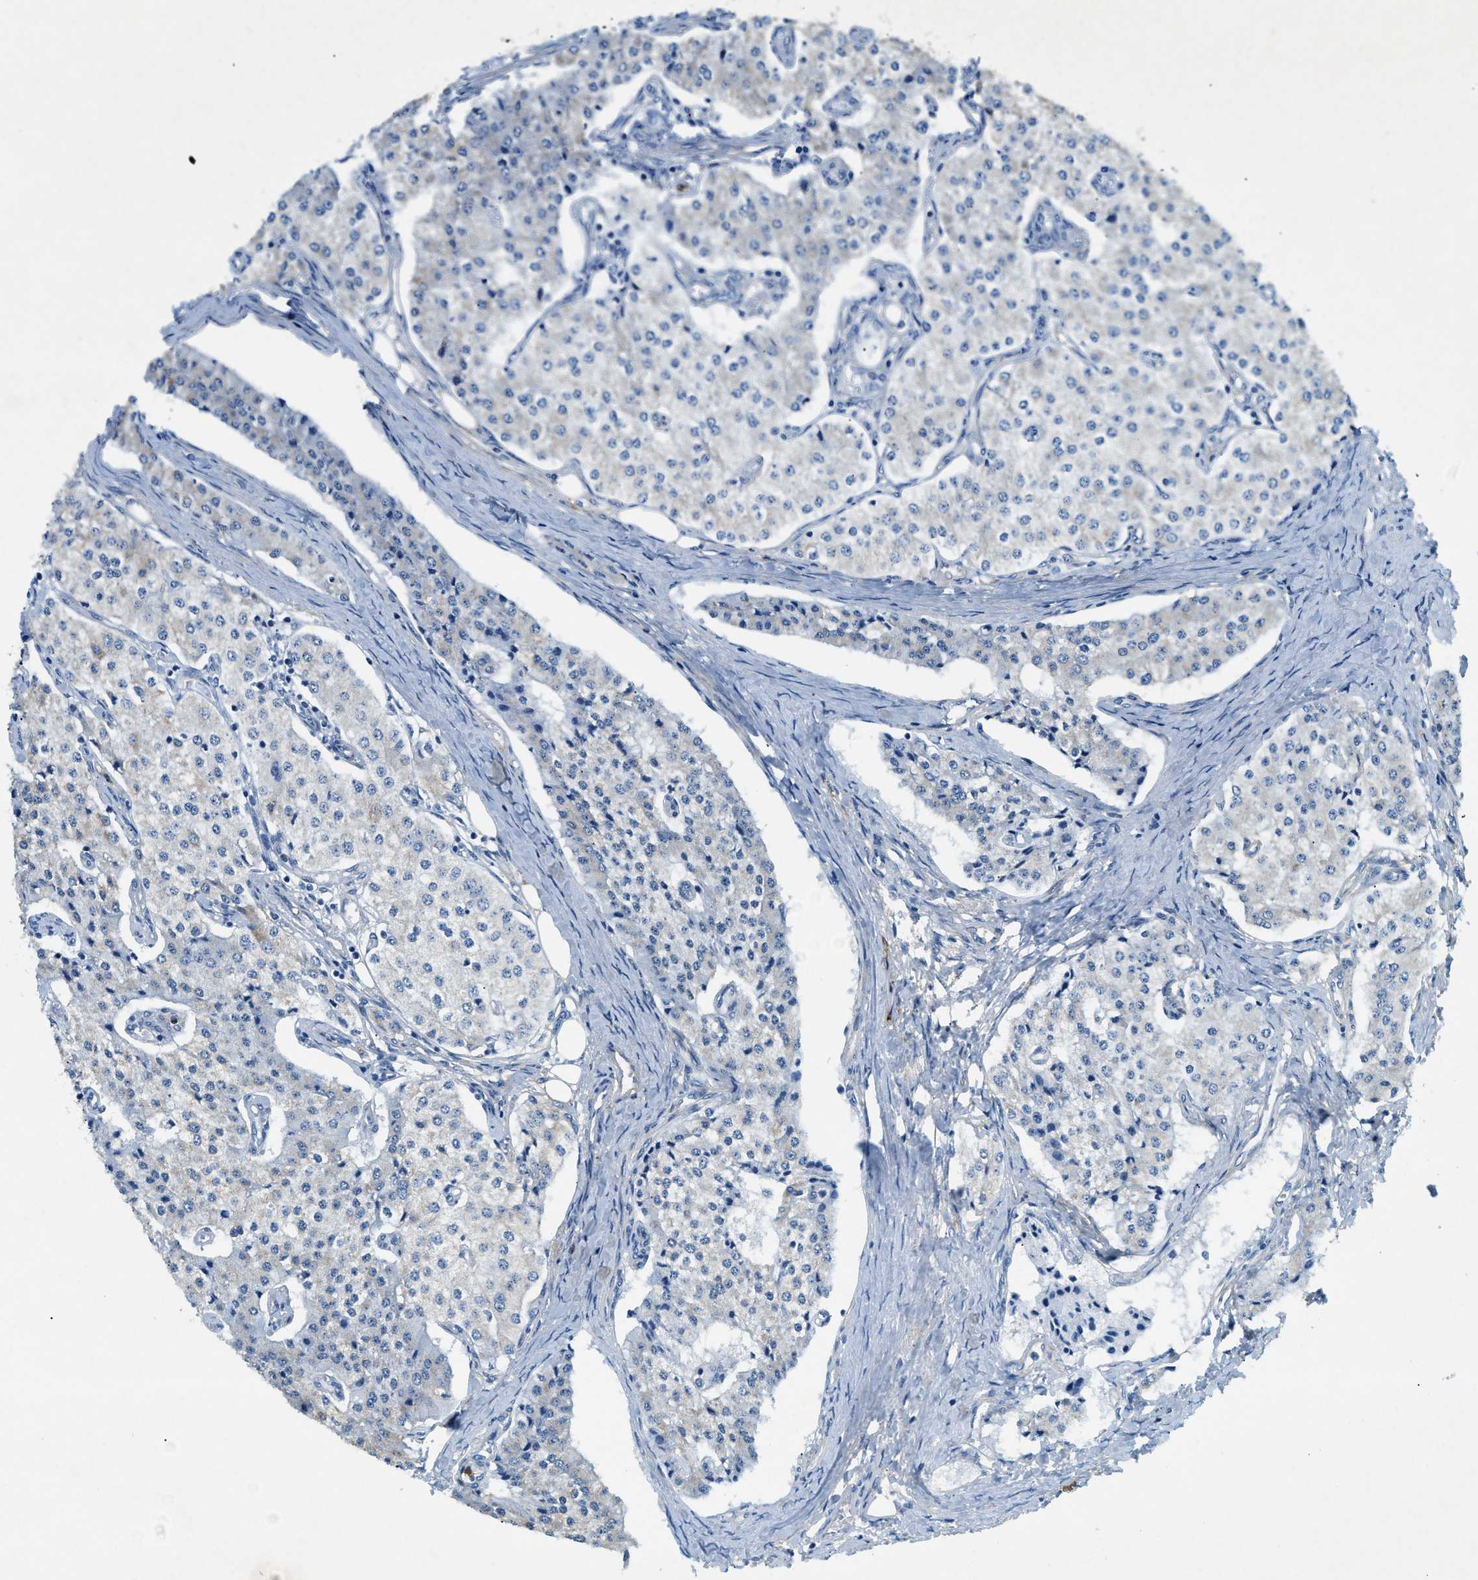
{"staining": {"intensity": "negative", "quantity": "none", "location": "none"}, "tissue": "carcinoid", "cell_type": "Tumor cells", "image_type": "cancer", "snomed": [{"axis": "morphology", "description": "Carcinoid, malignant, NOS"}, {"axis": "topography", "description": "Colon"}], "caption": "DAB immunohistochemical staining of carcinoid demonstrates no significant expression in tumor cells. The staining is performed using DAB (3,3'-diaminobenzidine) brown chromogen with nuclei counter-stained in using hematoxylin.", "gene": "ZDHHC13", "patient": {"sex": "female", "age": 52}}